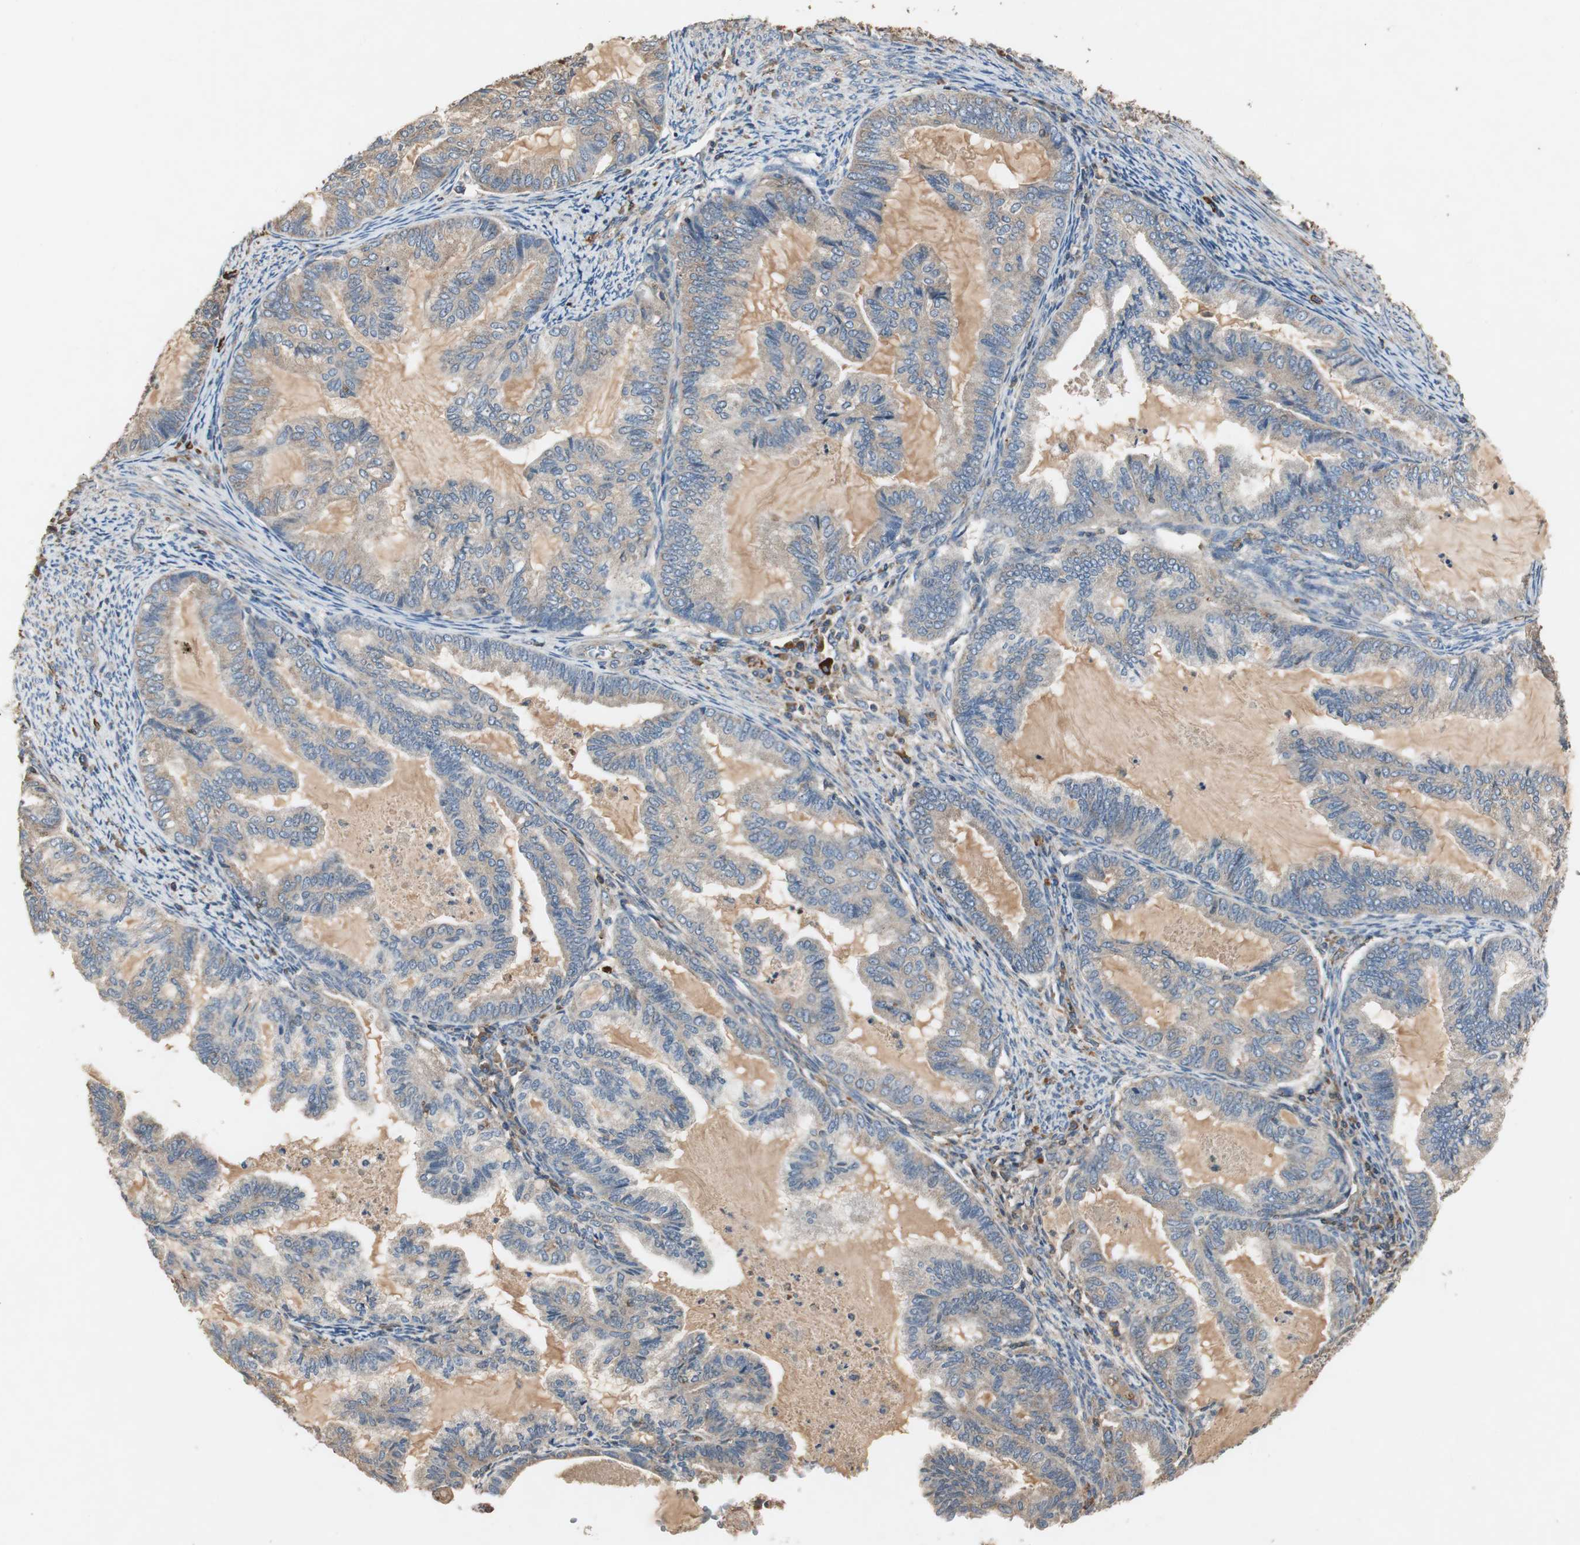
{"staining": {"intensity": "weak", "quantity": ">75%", "location": "cytoplasmic/membranous"}, "tissue": "cervical cancer", "cell_type": "Tumor cells", "image_type": "cancer", "snomed": [{"axis": "morphology", "description": "Normal tissue, NOS"}, {"axis": "morphology", "description": "Adenocarcinoma, NOS"}, {"axis": "topography", "description": "Cervix"}, {"axis": "topography", "description": "Endometrium"}], "caption": "Tumor cells exhibit weak cytoplasmic/membranous staining in approximately >75% of cells in adenocarcinoma (cervical). The staining was performed using DAB to visualize the protein expression in brown, while the nuclei were stained in blue with hematoxylin (Magnification: 20x).", "gene": "TNFRSF14", "patient": {"sex": "female", "age": 86}}